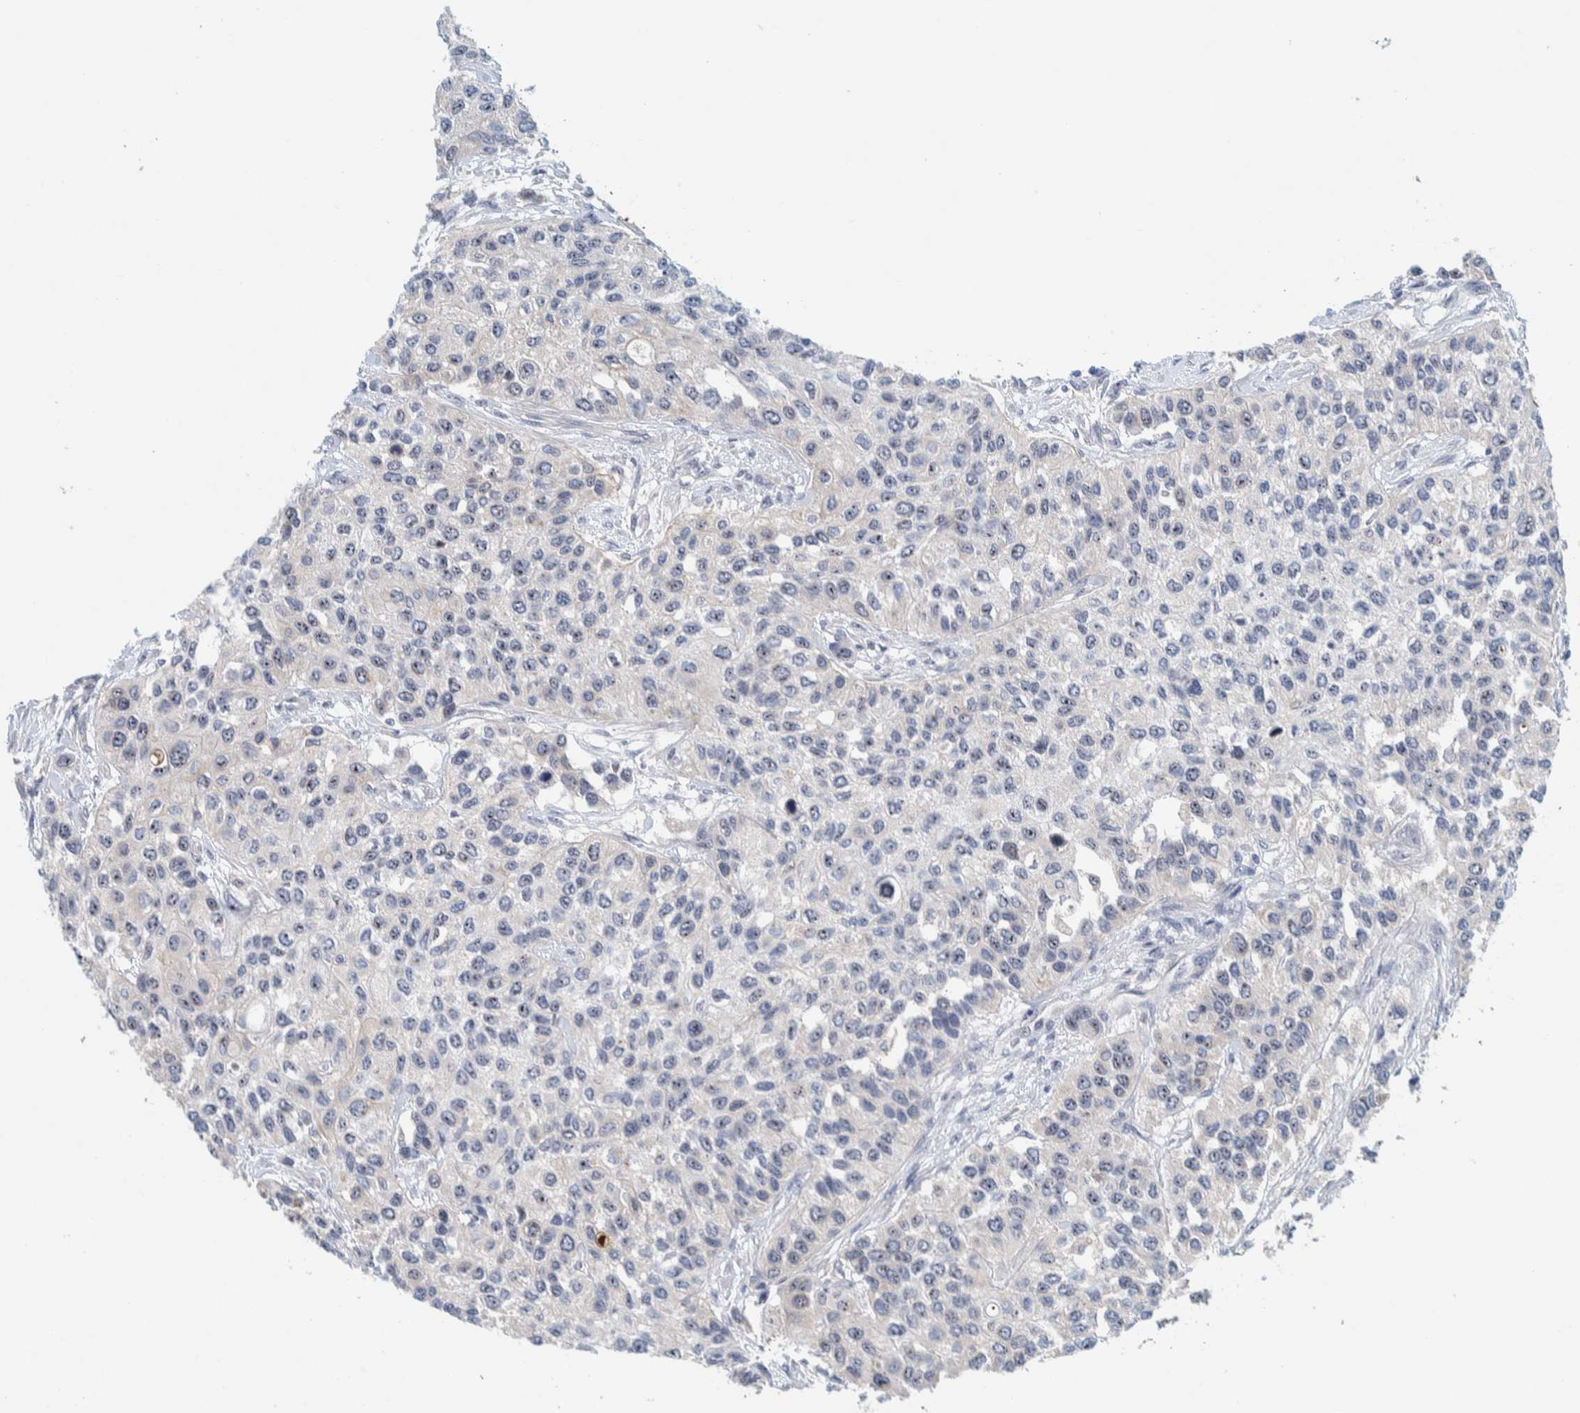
{"staining": {"intensity": "moderate", "quantity": "25%-75%", "location": "nuclear"}, "tissue": "urothelial cancer", "cell_type": "Tumor cells", "image_type": "cancer", "snomed": [{"axis": "morphology", "description": "Urothelial carcinoma, High grade"}, {"axis": "topography", "description": "Urinary bladder"}], "caption": "Tumor cells exhibit medium levels of moderate nuclear expression in approximately 25%-75% of cells in human high-grade urothelial carcinoma. (Stains: DAB (3,3'-diaminobenzidine) in brown, nuclei in blue, Microscopy: brightfield microscopy at high magnification).", "gene": "NOL11", "patient": {"sex": "female", "age": 56}}